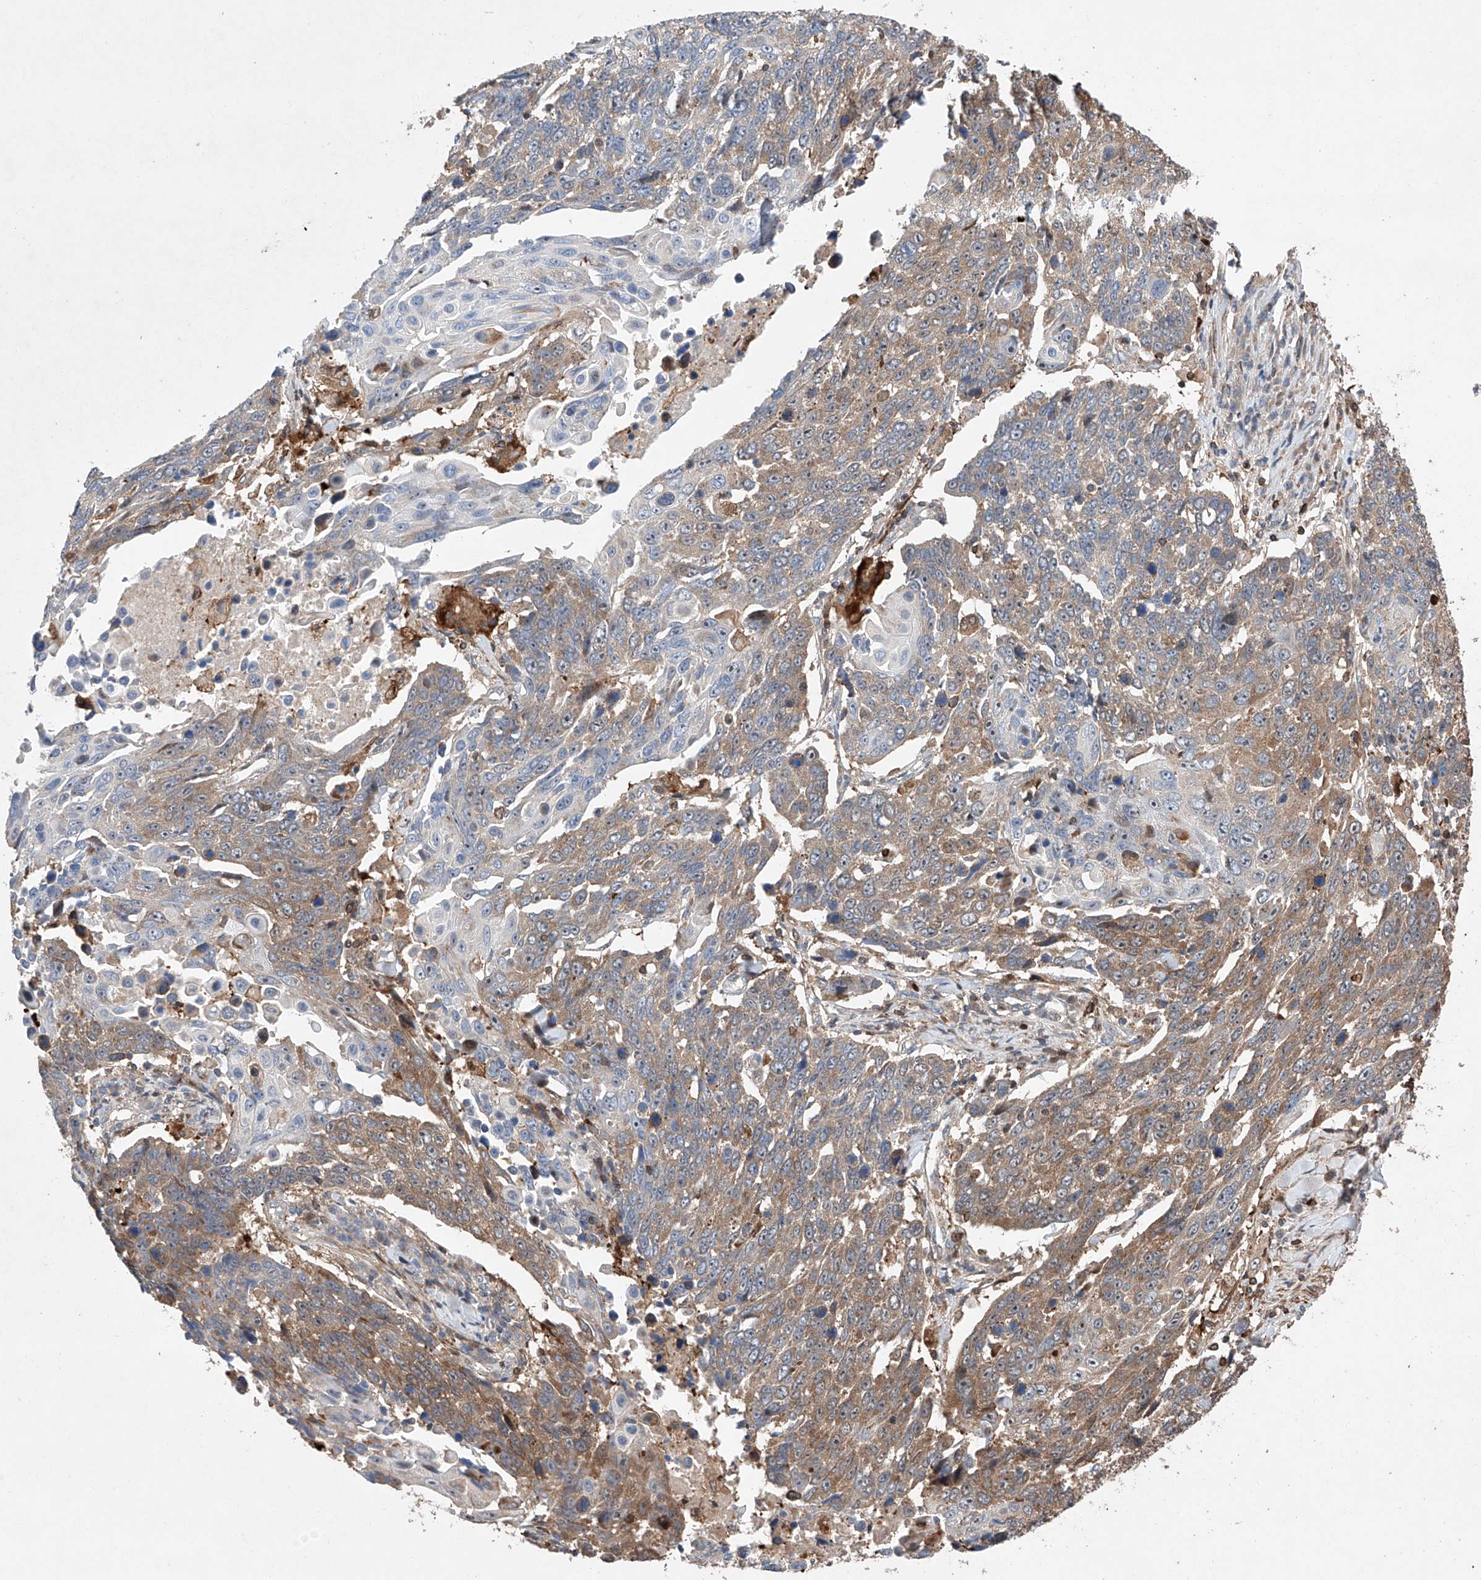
{"staining": {"intensity": "moderate", "quantity": ">75%", "location": "cytoplasmic/membranous"}, "tissue": "lung cancer", "cell_type": "Tumor cells", "image_type": "cancer", "snomed": [{"axis": "morphology", "description": "Squamous cell carcinoma, NOS"}, {"axis": "topography", "description": "Lung"}], "caption": "The image reveals a brown stain indicating the presence of a protein in the cytoplasmic/membranous of tumor cells in lung cancer (squamous cell carcinoma).", "gene": "TIMM23", "patient": {"sex": "male", "age": 66}}